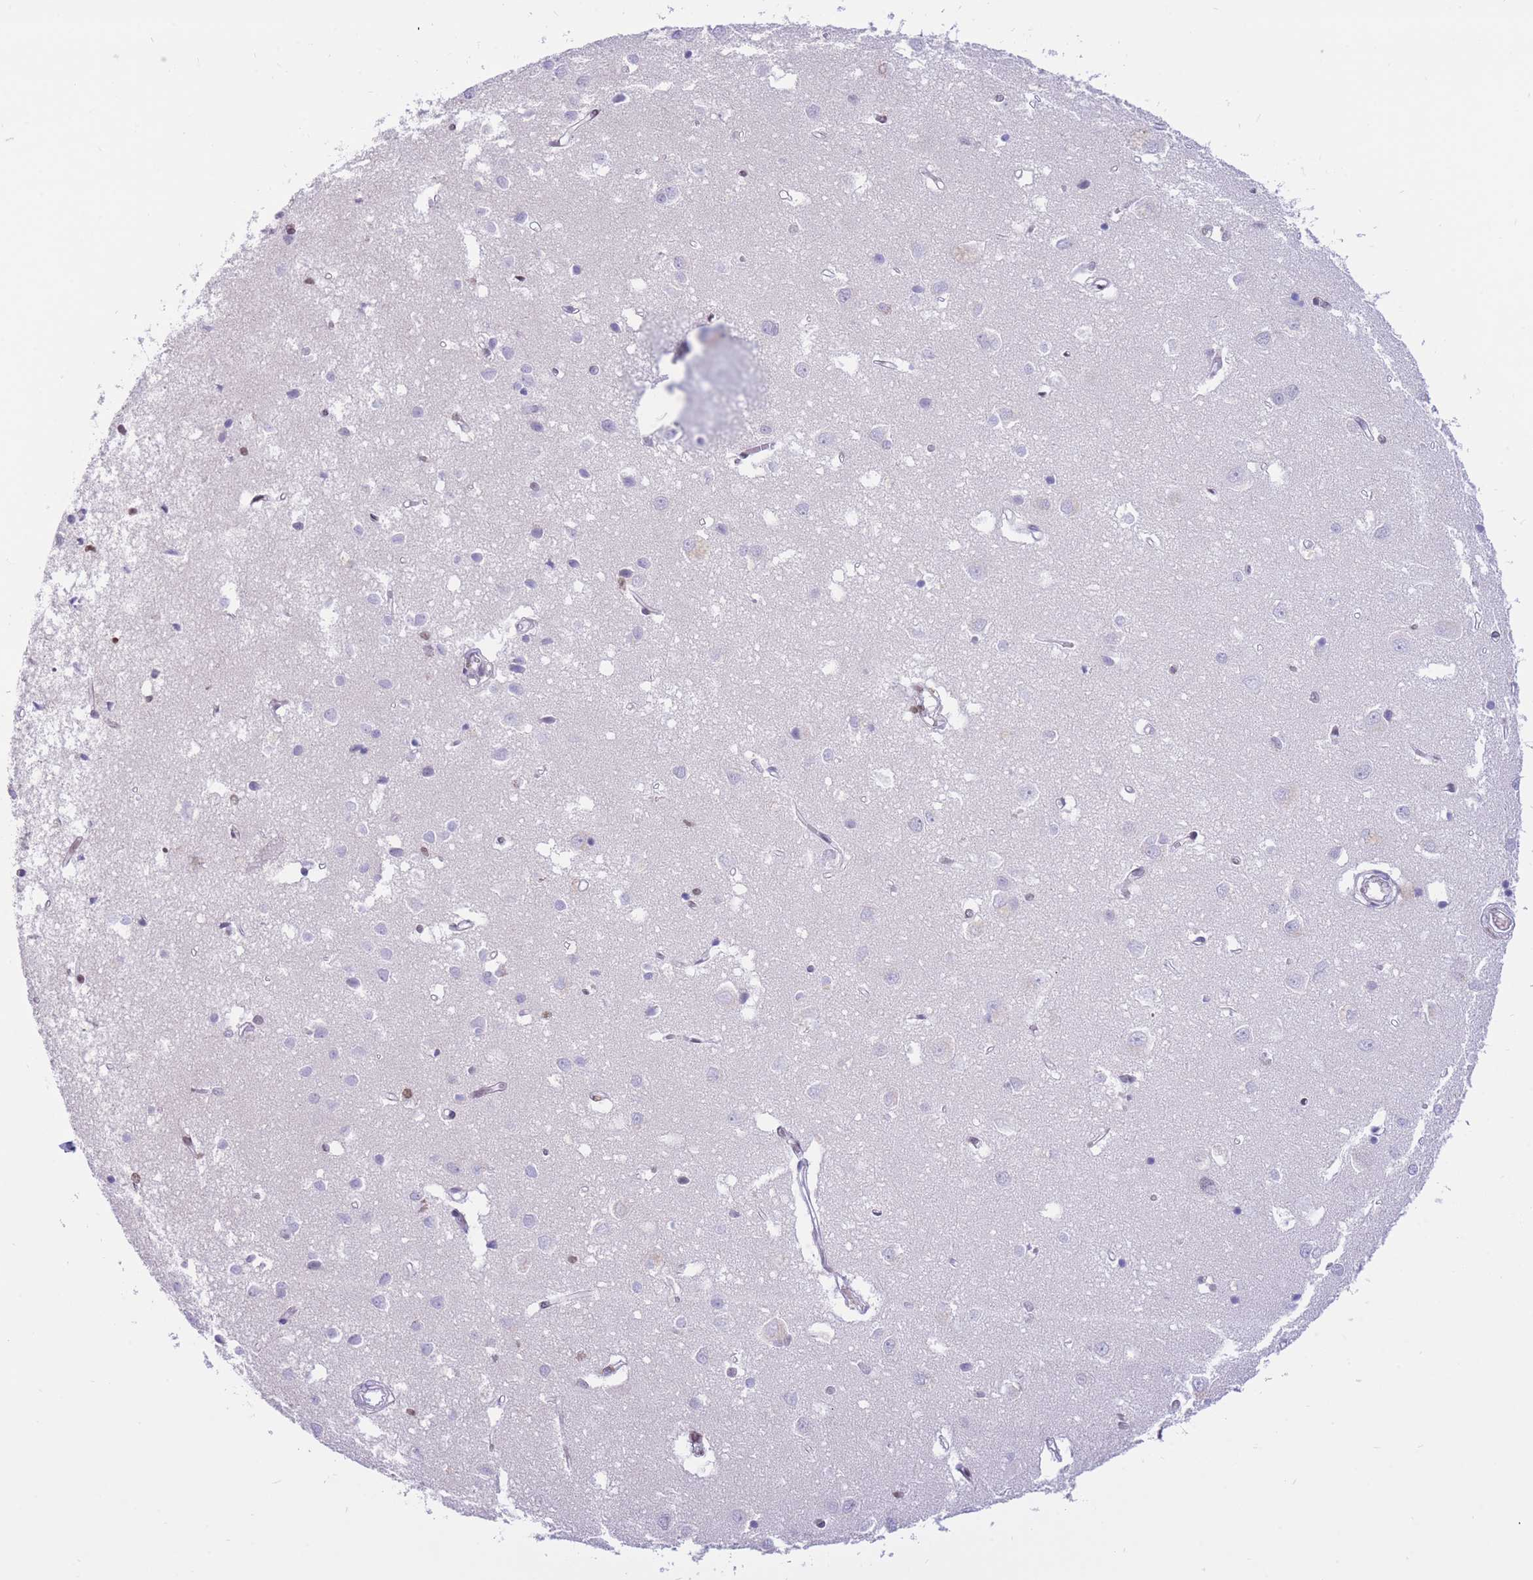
{"staining": {"intensity": "weak", "quantity": "<25%", "location": "cytoplasmic/membranous"}, "tissue": "cerebral cortex", "cell_type": "Endothelial cells", "image_type": "normal", "snomed": [{"axis": "morphology", "description": "Normal tissue, NOS"}, {"axis": "topography", "description": "Cerebral cortex"}], "caption": "Immunohistochemistry photomicrograph of unremarkable cerebral cortex: human cerebral cortex stained with DAB (3,3'-diaminobenzidine) reveals no significant protein positivity in endothelial cells.", "gene": "HMGN1", "patient": {"sex": "female", "age": 64}}